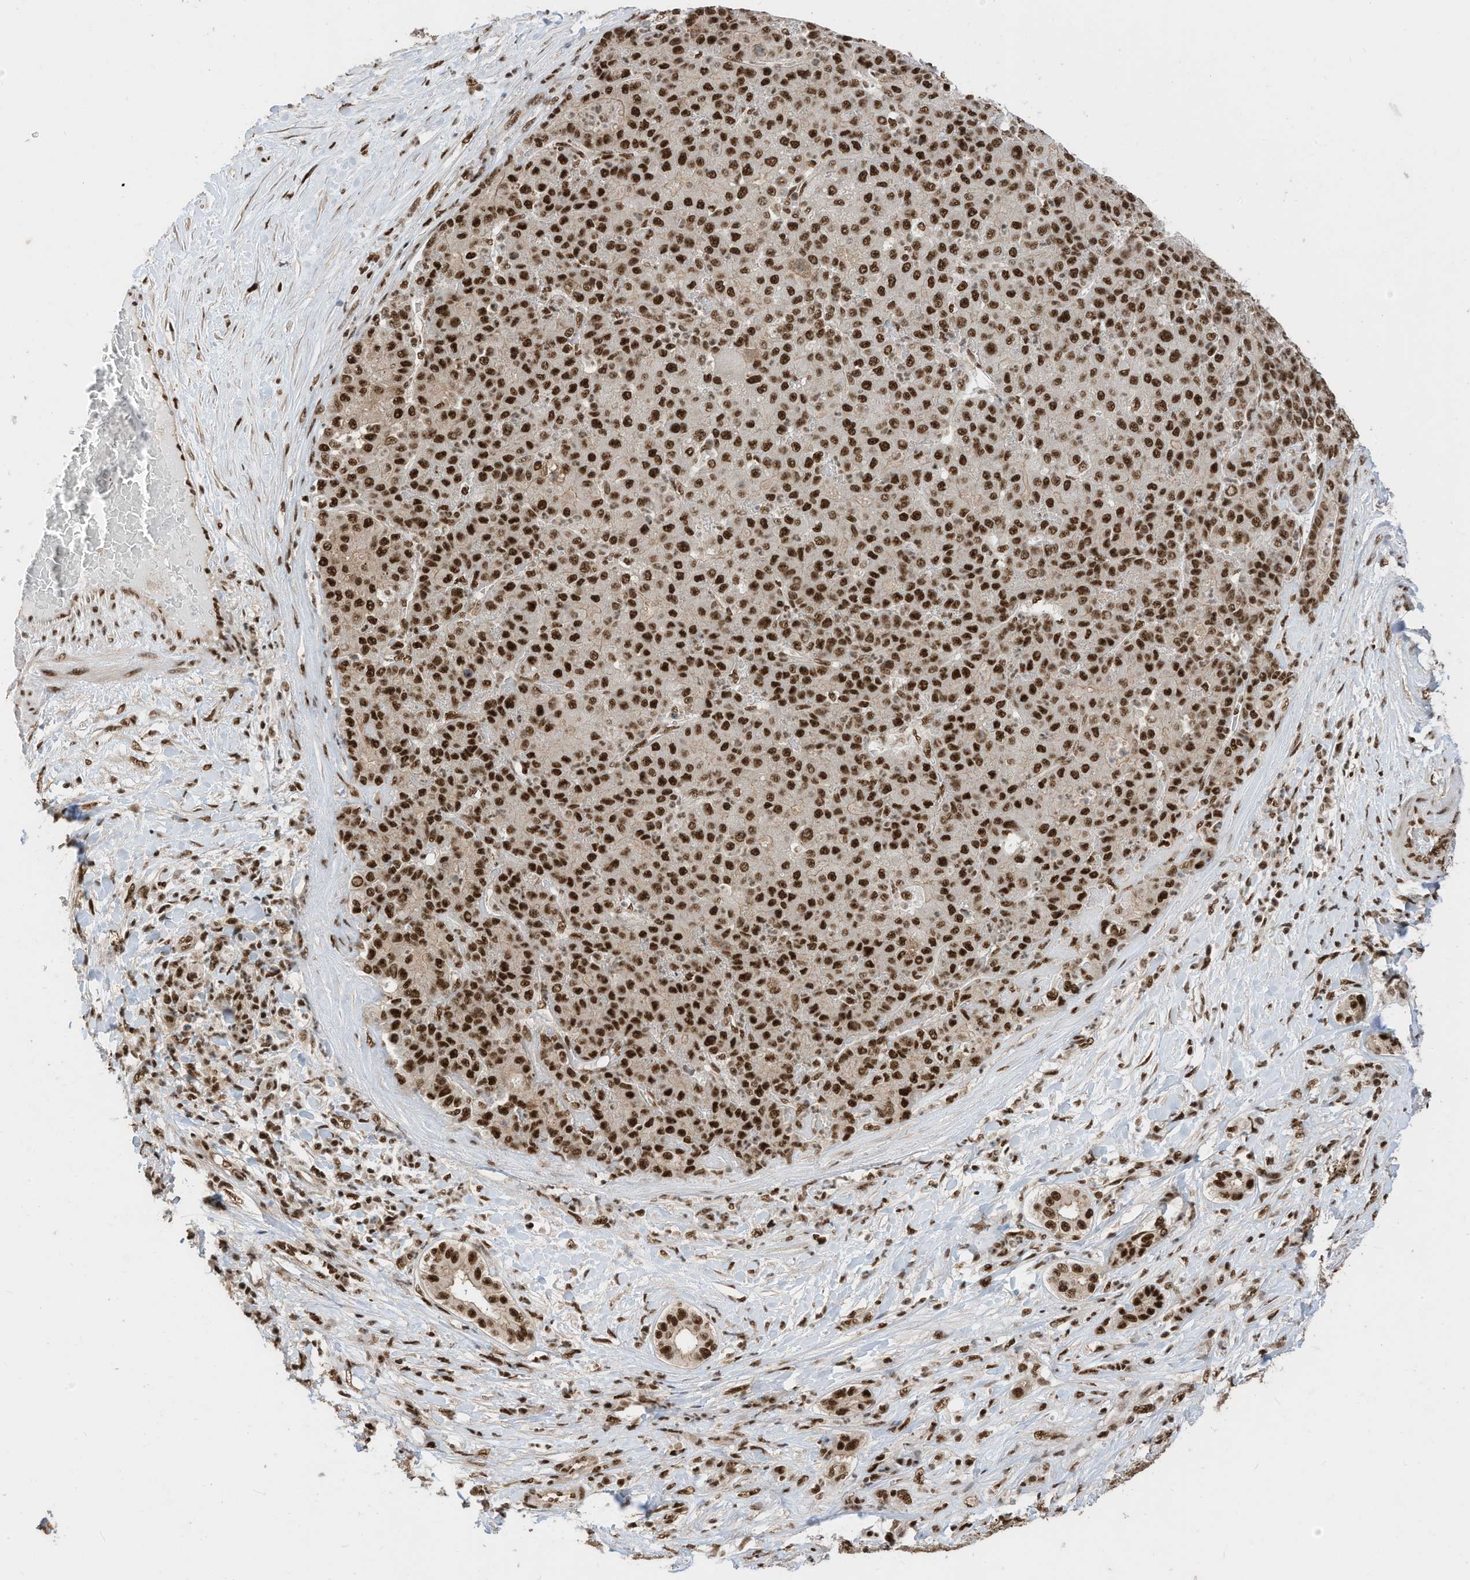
{"staining": {"intensity": "moderate", "quantity": ">75%", "location": "nuclear"}, "tissue": "liver cancer", "cell_type": "Tumor cells", "image_type": "cancer", "snomed": [{"axis": "morphology", "description": "Carcinoma, Hepatocellular, NOS"}, {"axis": "topography", "description": "Liver"}], "caption": "High-magnification brightfield microscopy of hepatocellular carcinoma (liver) stained with DAB (3,3'-diaminobenzidine) (brown) and counterstained with hematoxylin (blue). tumor cells exhibit moderate nuclear staining is seen in about>75% of cells.", "gene": "SF3A3", "patient": {"sex": "male", "age": 65}}